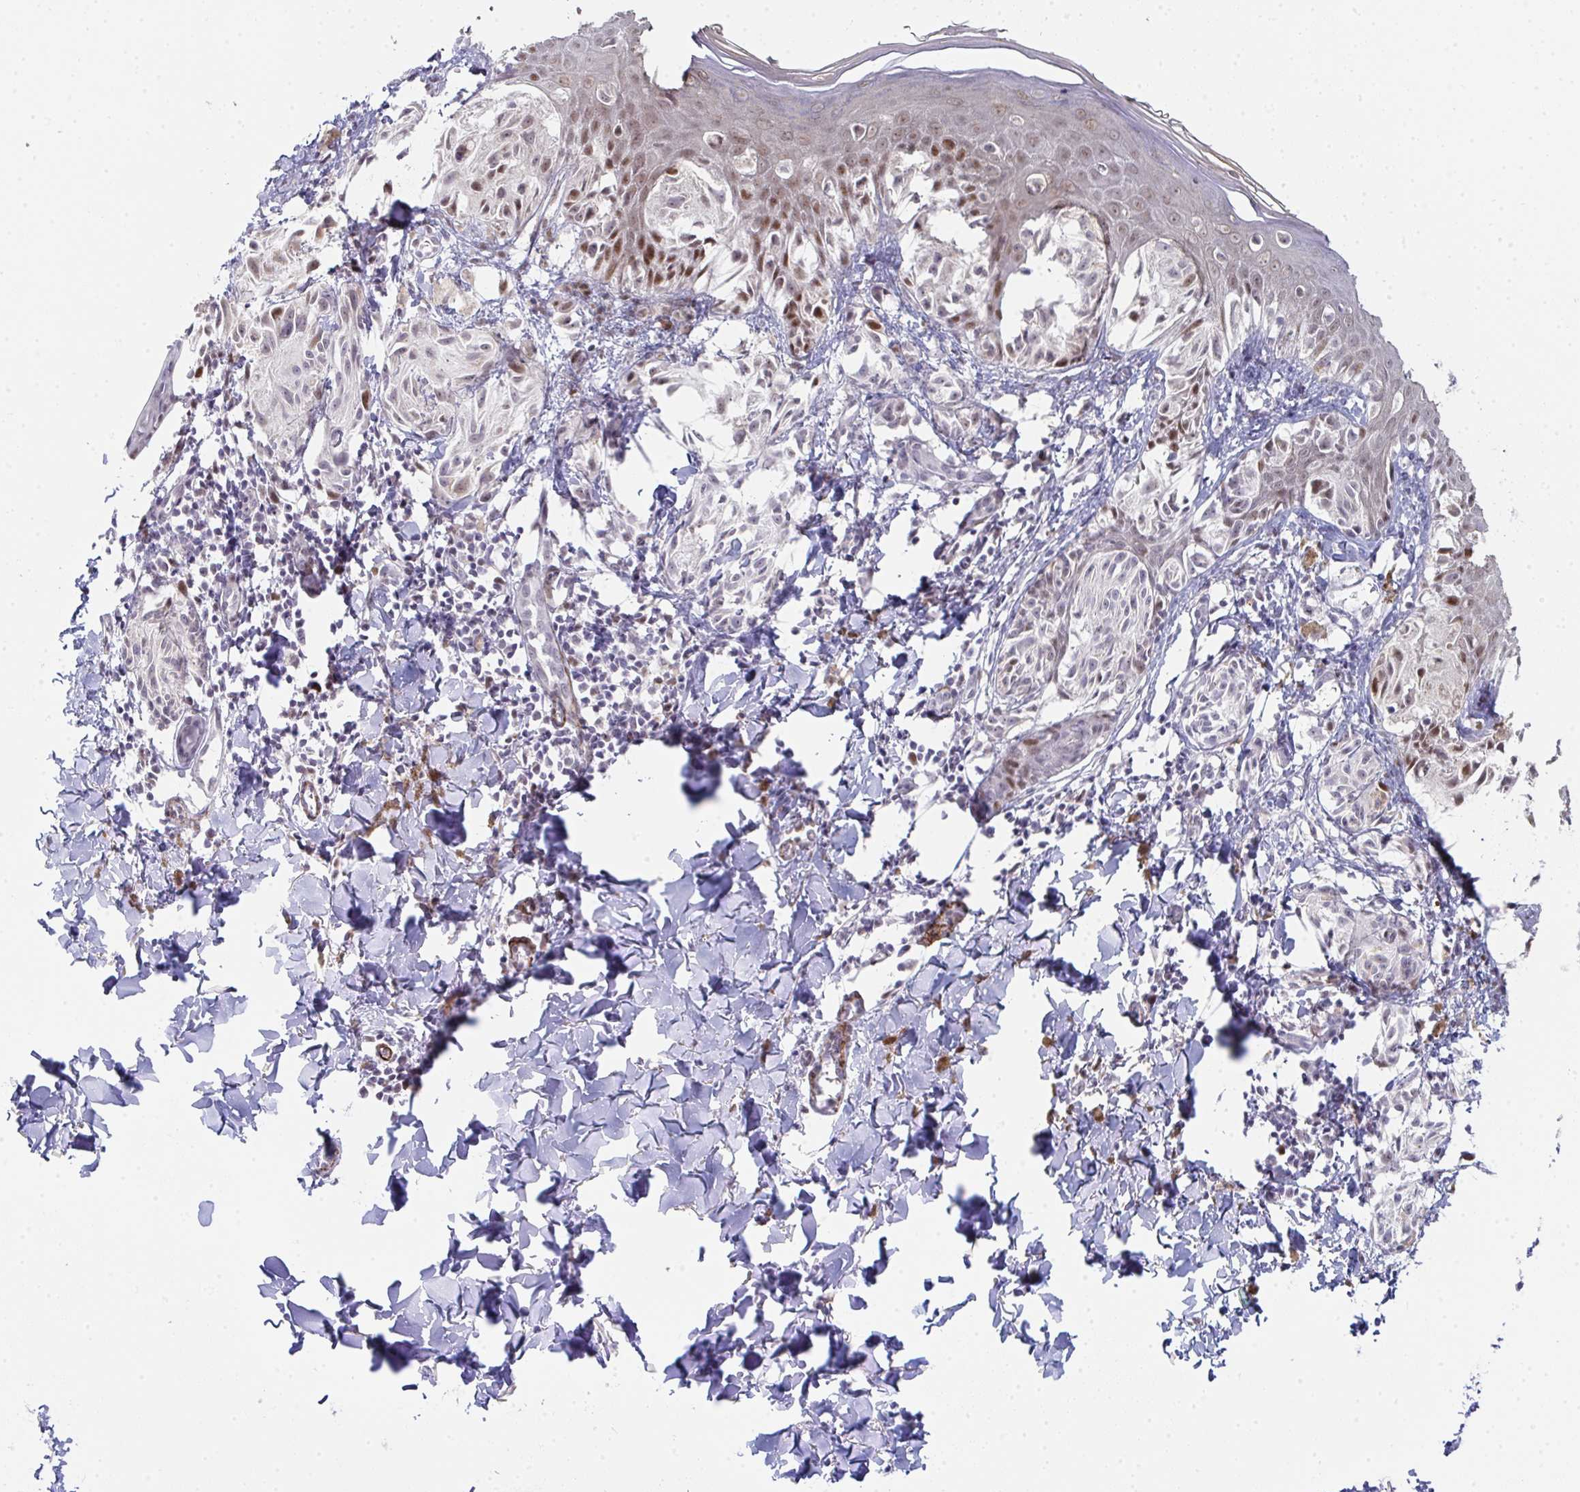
{"staining": {"intensity": "moderate", "quantity": "<25%", "location": "nuclear"}, "tissue": "melanoma", "cell_type": "Tumor cells", "image_type": "cancer", "snomed": [{"axis": "morphology", "description": "Malignant melanoma, NOS"}, {"axis": "topography", "description": "Skin"}], "caption": "This histopathology image reveals IHC staining of human malignant melanoma, with low moderate nuclear positivity in approximately <25% of tumor cells.", "gene": "GINS2", "patient": {"sex": "female", "age": 38}}